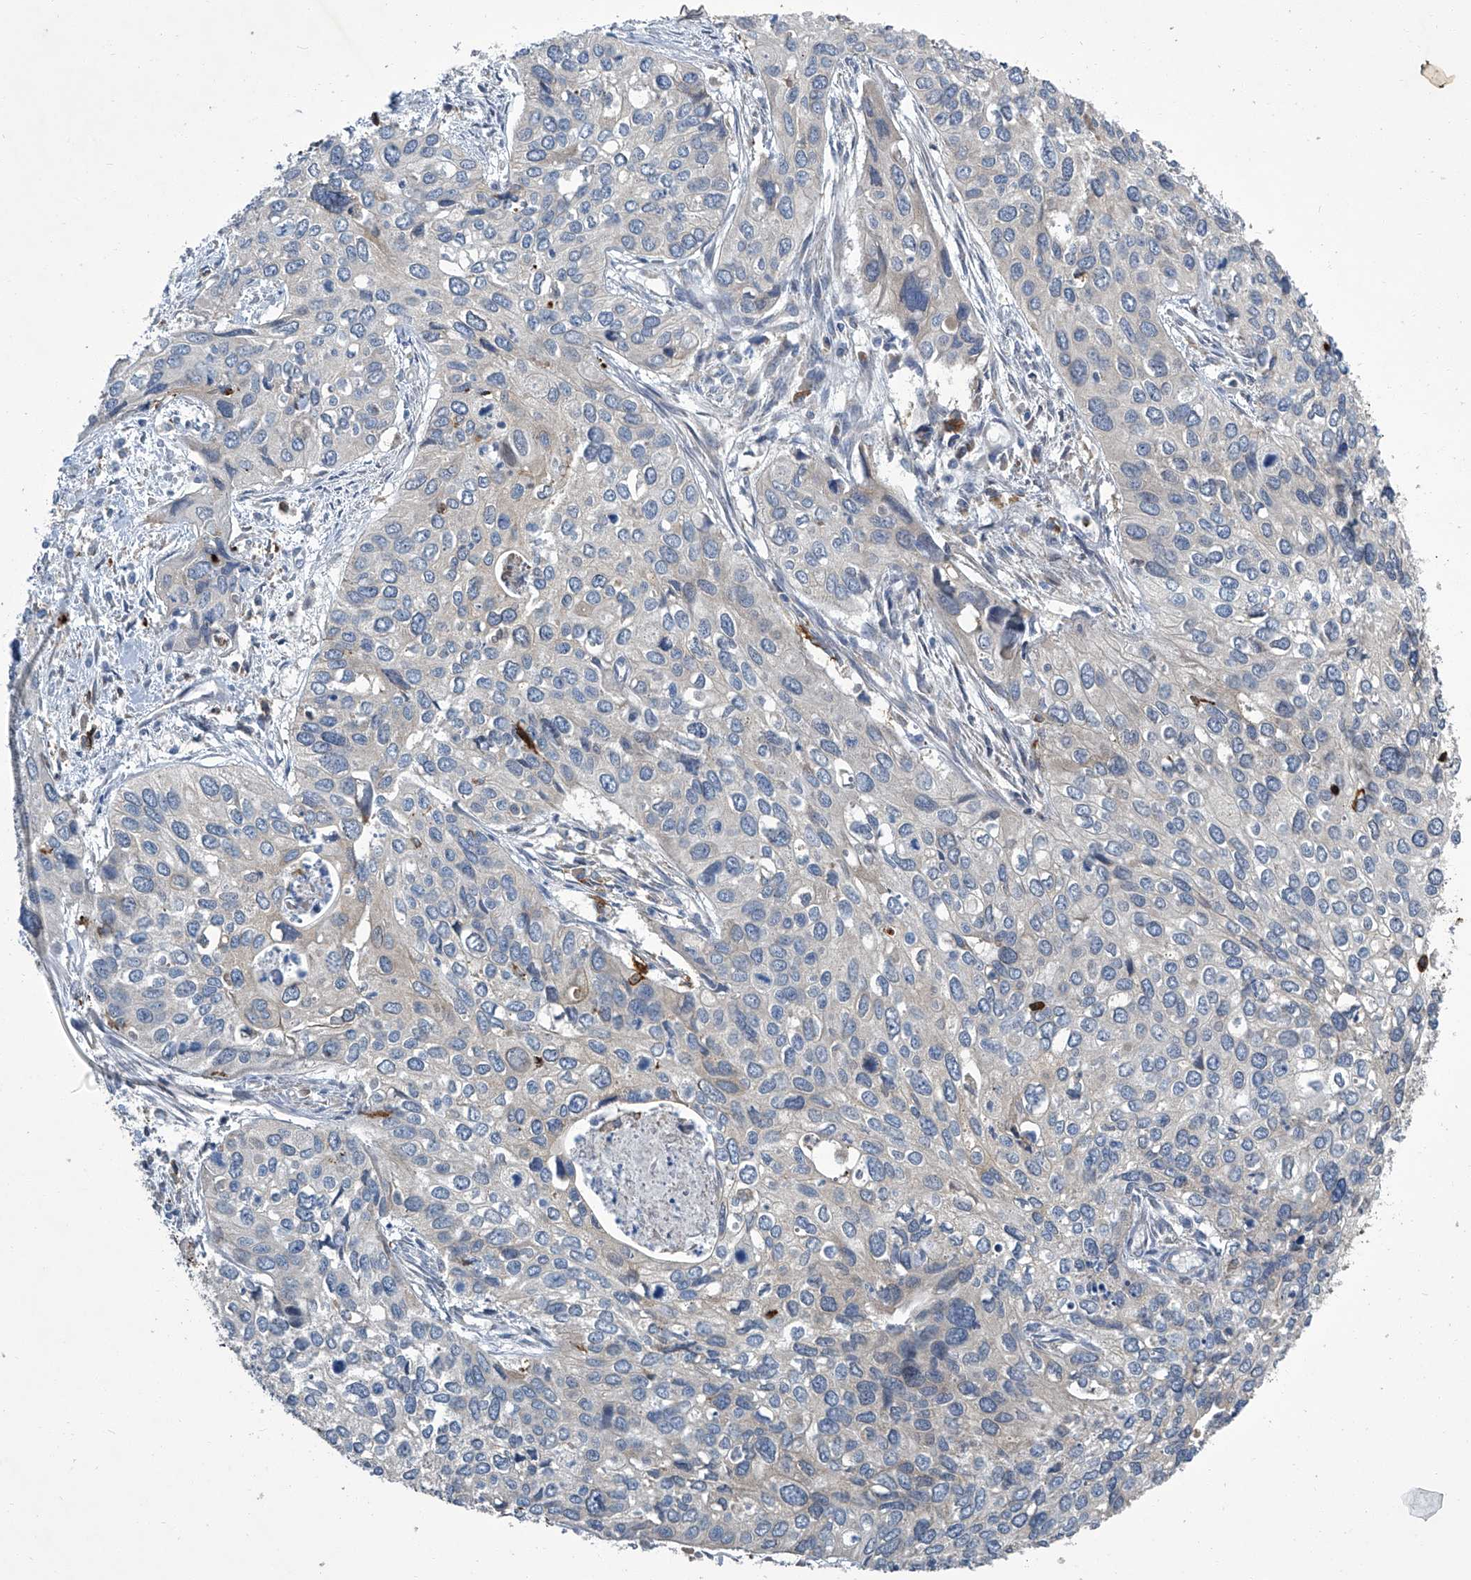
{"staining": {"intensity": "negative", "quantity": "none", "location": "none"}, "tissue": "cervical cancer", "cell_type": "Tumor cells", "image_type": "cancer", "snomed": [{"axis": "morphology", "description": "Squamous cell carcinoma, NOS"}, {"axis": "topography", "description": "Cervix"}], "caption": "This is an IHC photomicrograph of cervical squamous cell carcinoma. There is no positivity in tumor cells.", "gene": "FAM167A", "patient": {"sex": "female", "age": 55}}